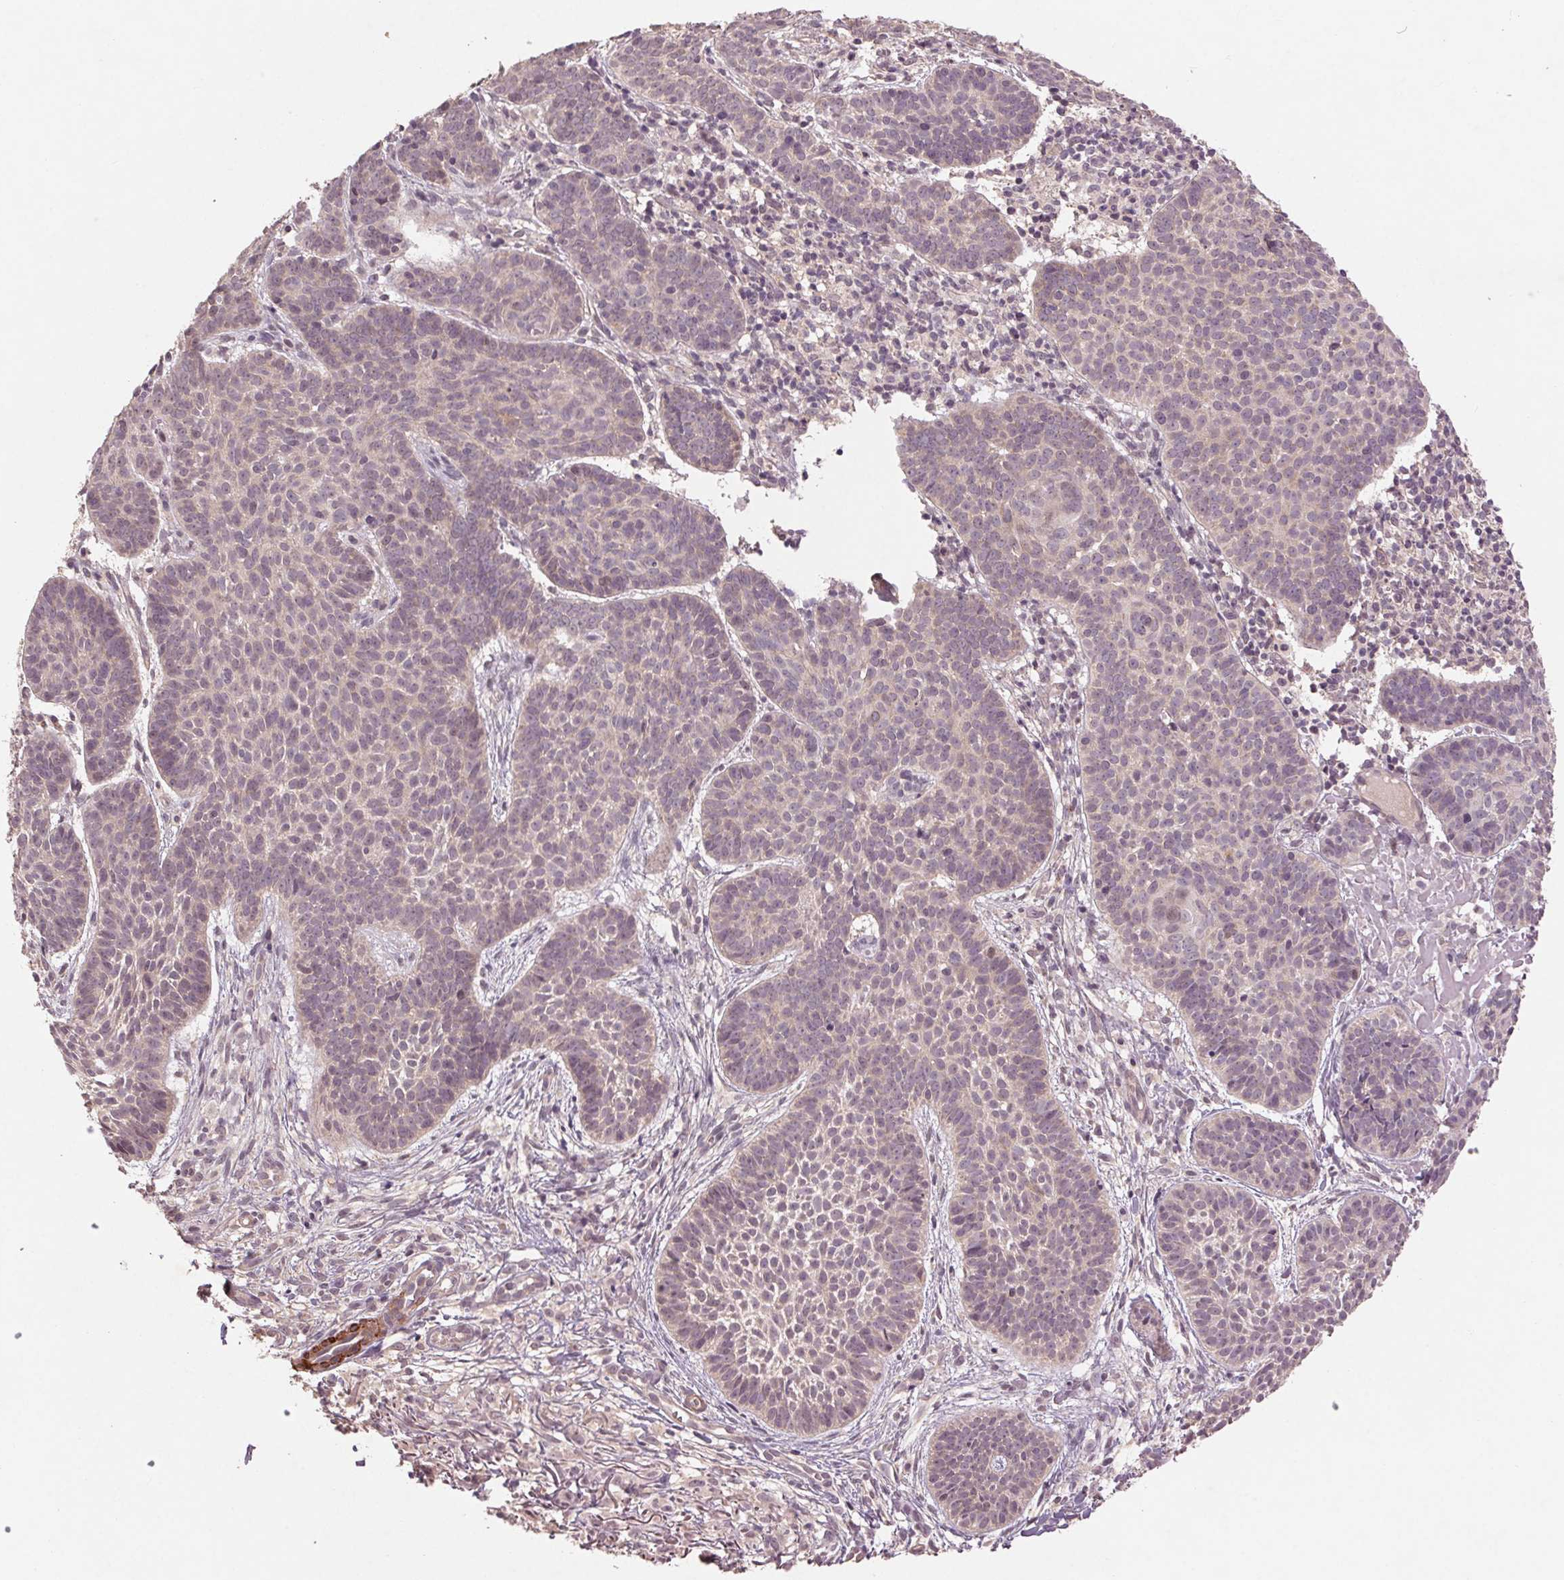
{"staining": {"intensity": "negative", "quantity": "none", "location": "none"}, "tissue": "skin cancer", "cell_type": "Tumor cells", "image_type": "cancer", "snomed": [{"axis": "morphology", "description": "Basal cell carcinoma"}, {"axis": "topography", "description": "Skin"}], "caption": "Protein analysis of skin cancer demonstrates no significant expression in tumor cells.", "gene": "SMLR1", "patient": {"sex": "male", "age": 72}}